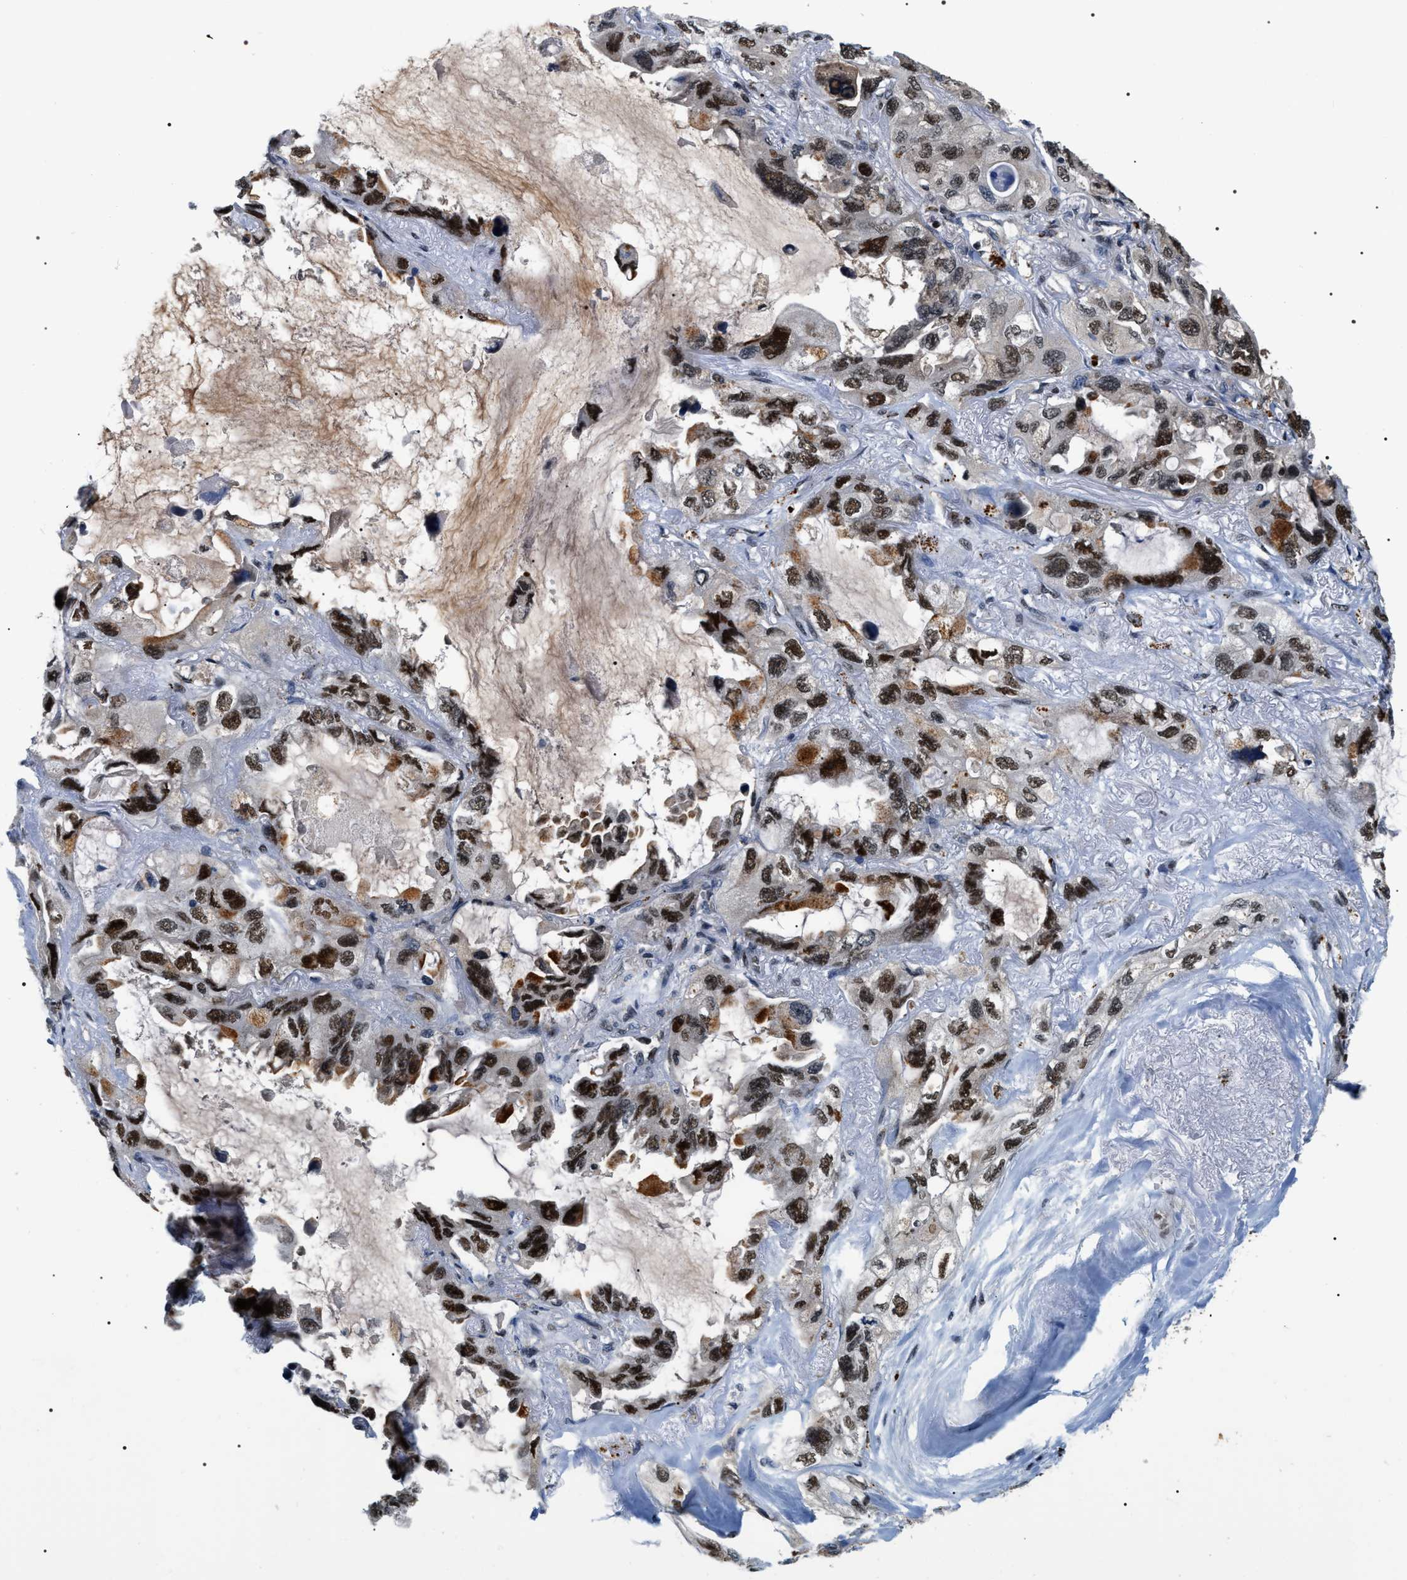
{"staining": {"intensity": "strong", "quantity": ">75%", "location": "nuclear"}, "tissue": "lung cancer", "cell_type": "Tumor cells", "image_type": "cancer", "snomed": [{"axis": "morphology", "description": "Squamous cell carcinoma, NOS"}, {"axis": "topography", "description": "Lung"}], "caption": "Immunohistochemistry photomicrograph of neoplastic tissue: lung squamous cell carcinoma stained using immunohistochemistry shows high levels of strong protein expression localized specifically in the nuclear of tumor cells, appearing as a nuclear brown color.", "gene": "C7orf25", "patient": {"sex": "female", "age": 73}}